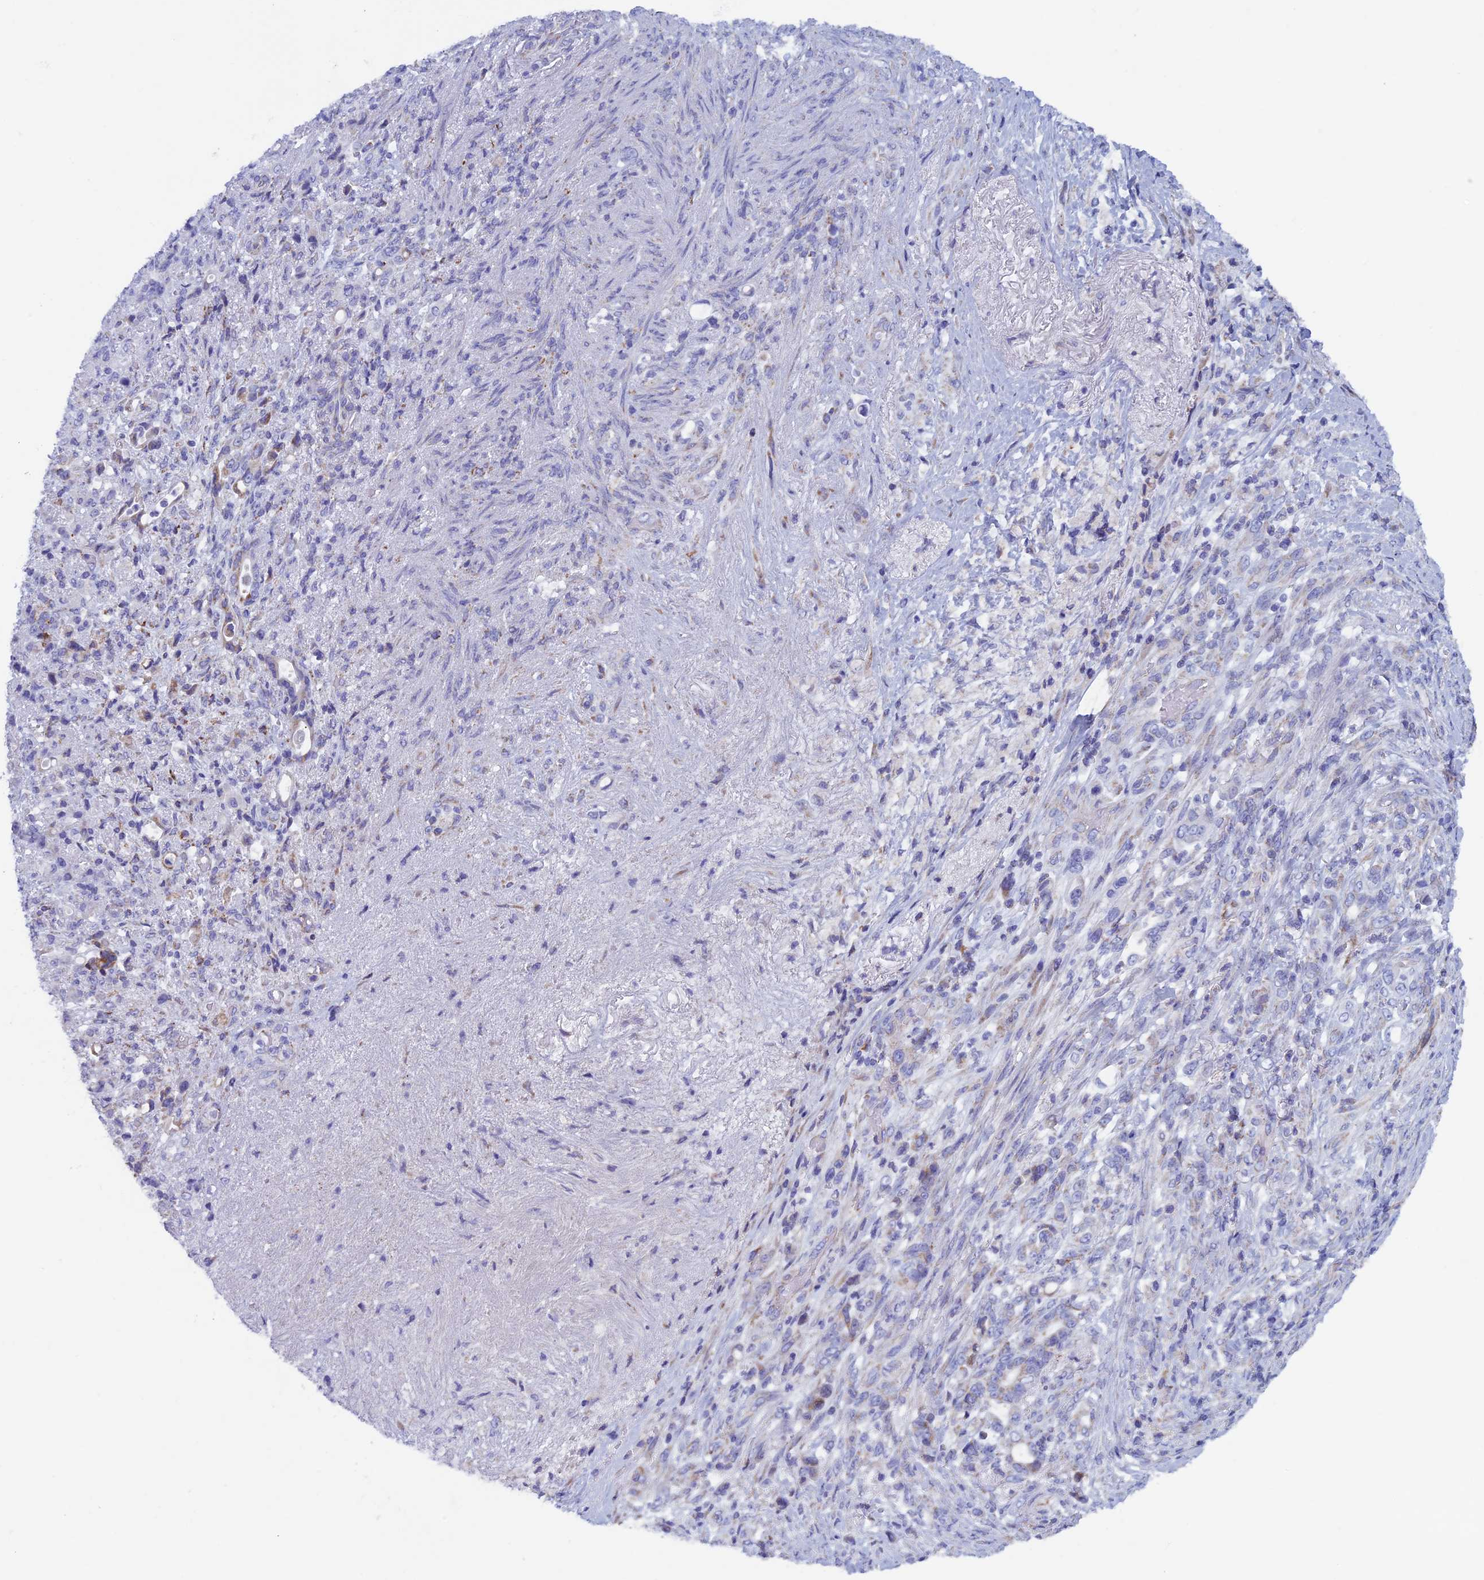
{"staining": {"intensity": "negative", "quantity": "none", "location": "none"}, "tissue": "stomach cancer", "cell_type": "Tumor cells", "image_type": "cancer", "snomed": [{"axis": "morphology", "description": "Normal tissue, NOS"}, {"axis": "morphology", "description": "Adenocarcinoma, NOS"}, {"axis": "topography", "description": "Stomach"}], "caption": "Stomach cancer stained for a protein using immunohistochemistry displays no positivity tumor cells.", "gene": "NDUFB9", "patient": {"sex": "female", "age": 79}}